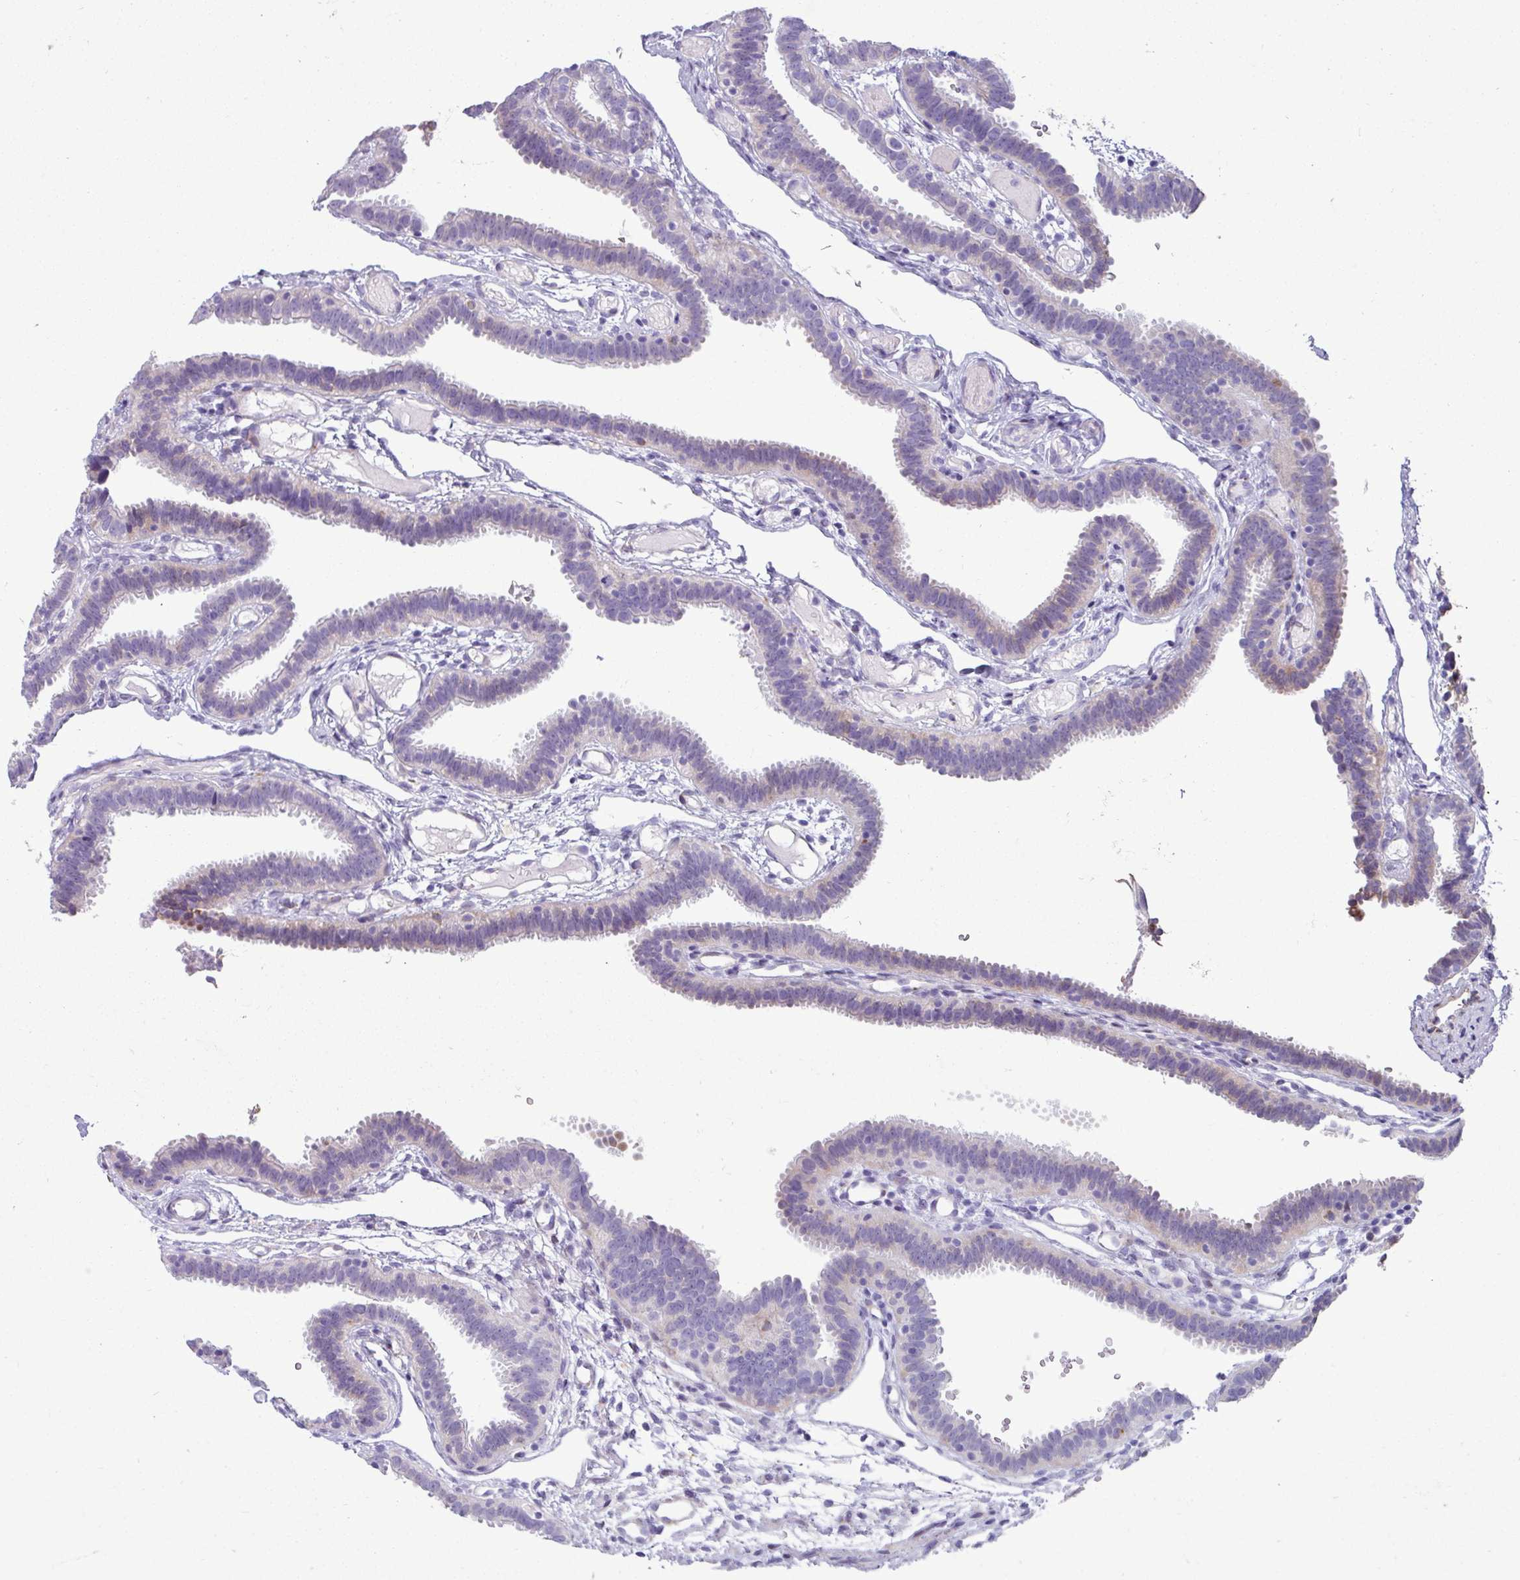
{"staining": {"intensity": "negative", "quantity": "none", "location": "none"}, "tissue": "fallopian tube", "cell_type": "Glandular cells", "image_type": "normal", "snomed": [{"axis": "morphology", "description": "Normal tissue, NOS"}, {"axis": "topography", "description": "Fallopian tube"}], "caption": "This is a image of immunohistochemistry (IHC) staining of normal fallopian tube, which shows no staining in glandular cells.", "gene": "PPP1R35", "patient": {"sex": "female", "age": 37}}